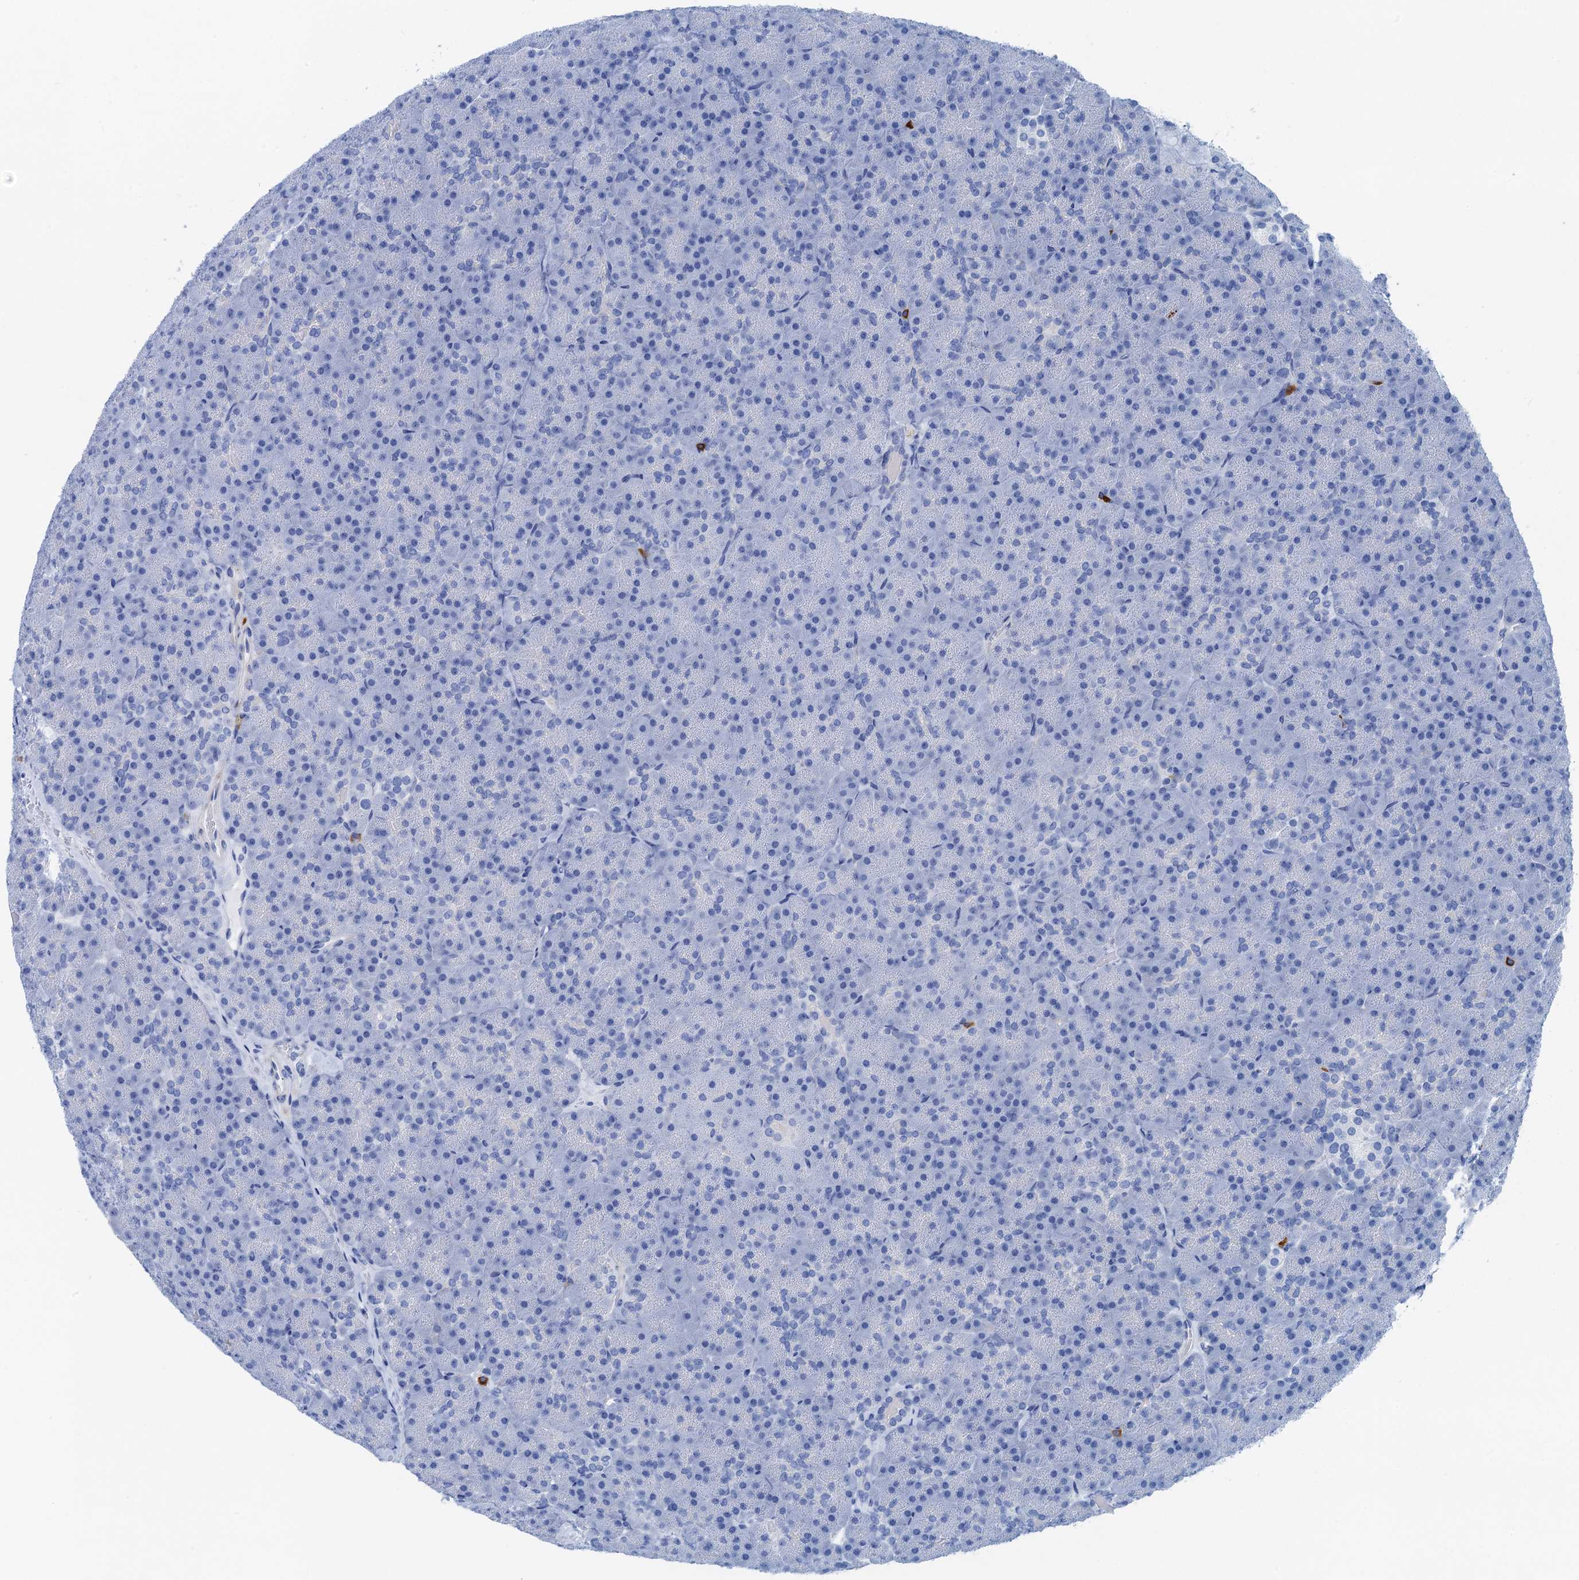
{"staining": {"intensity": "negative", "quantity": "none", "location": "none"}, "tissue": "pancreas", "cell_type": "Exocrine glandular cells", "image_type": "normal", "snomed": [{"axis": "morphology", "description": "Normal tissue, NOS"}, {"axis": "topography", "description": "Pancreas"}], "caption": "This photomicrograph is of unremarkable pancreas stained with IHC to label a protein in brown with the nuclei are counter-stained blue. There is no positivity in exocrine glandular cells.", "gene": "NLRP10", "patient": {"sex": "male", "age": 36}}